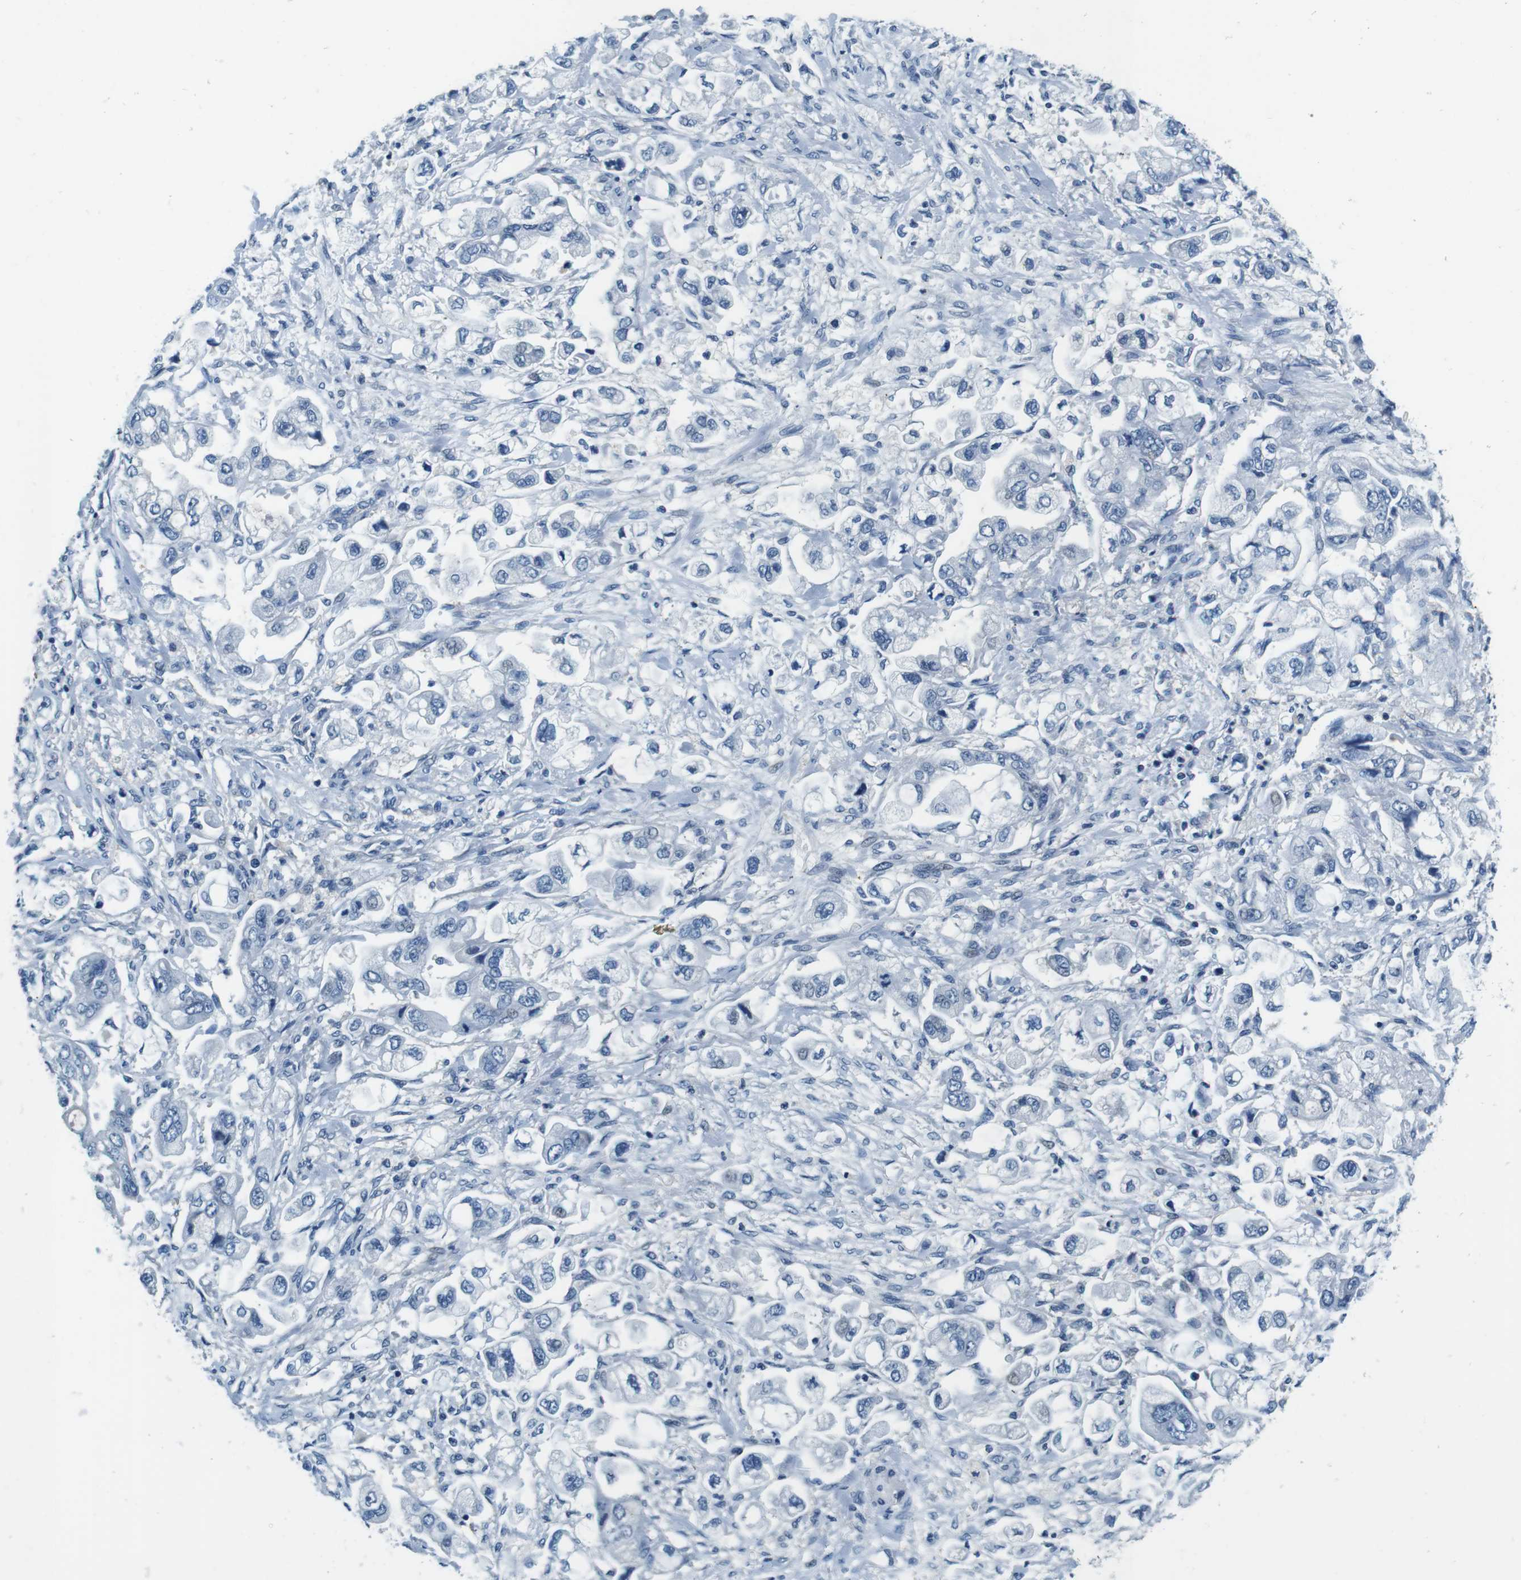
{"staining": {"intensity": "negative", "quantity": "none", "location": "none"}, "tissue": "stomach cancer", "cell_type": "Tumor cells", "image_type": "cancer", "snomed": [{"axis": "morphology", "description": "Normal tissue, NOS"}, {"axis": "morphology", "description": "Adenocarcinoma, NOS"}, {"axis": "topography", "description": "Stomach"}], "caption": "A histopathology image of adenocarcinoma (stomach) stained for a protein demonstrates no brown staining in tumor cells. (DAB (3,3'-diaminobenzidine) IHC with hematoxylin counter stain).", "gene": "KCNJ5", "patient": {"sex": "male", "age": 62}}